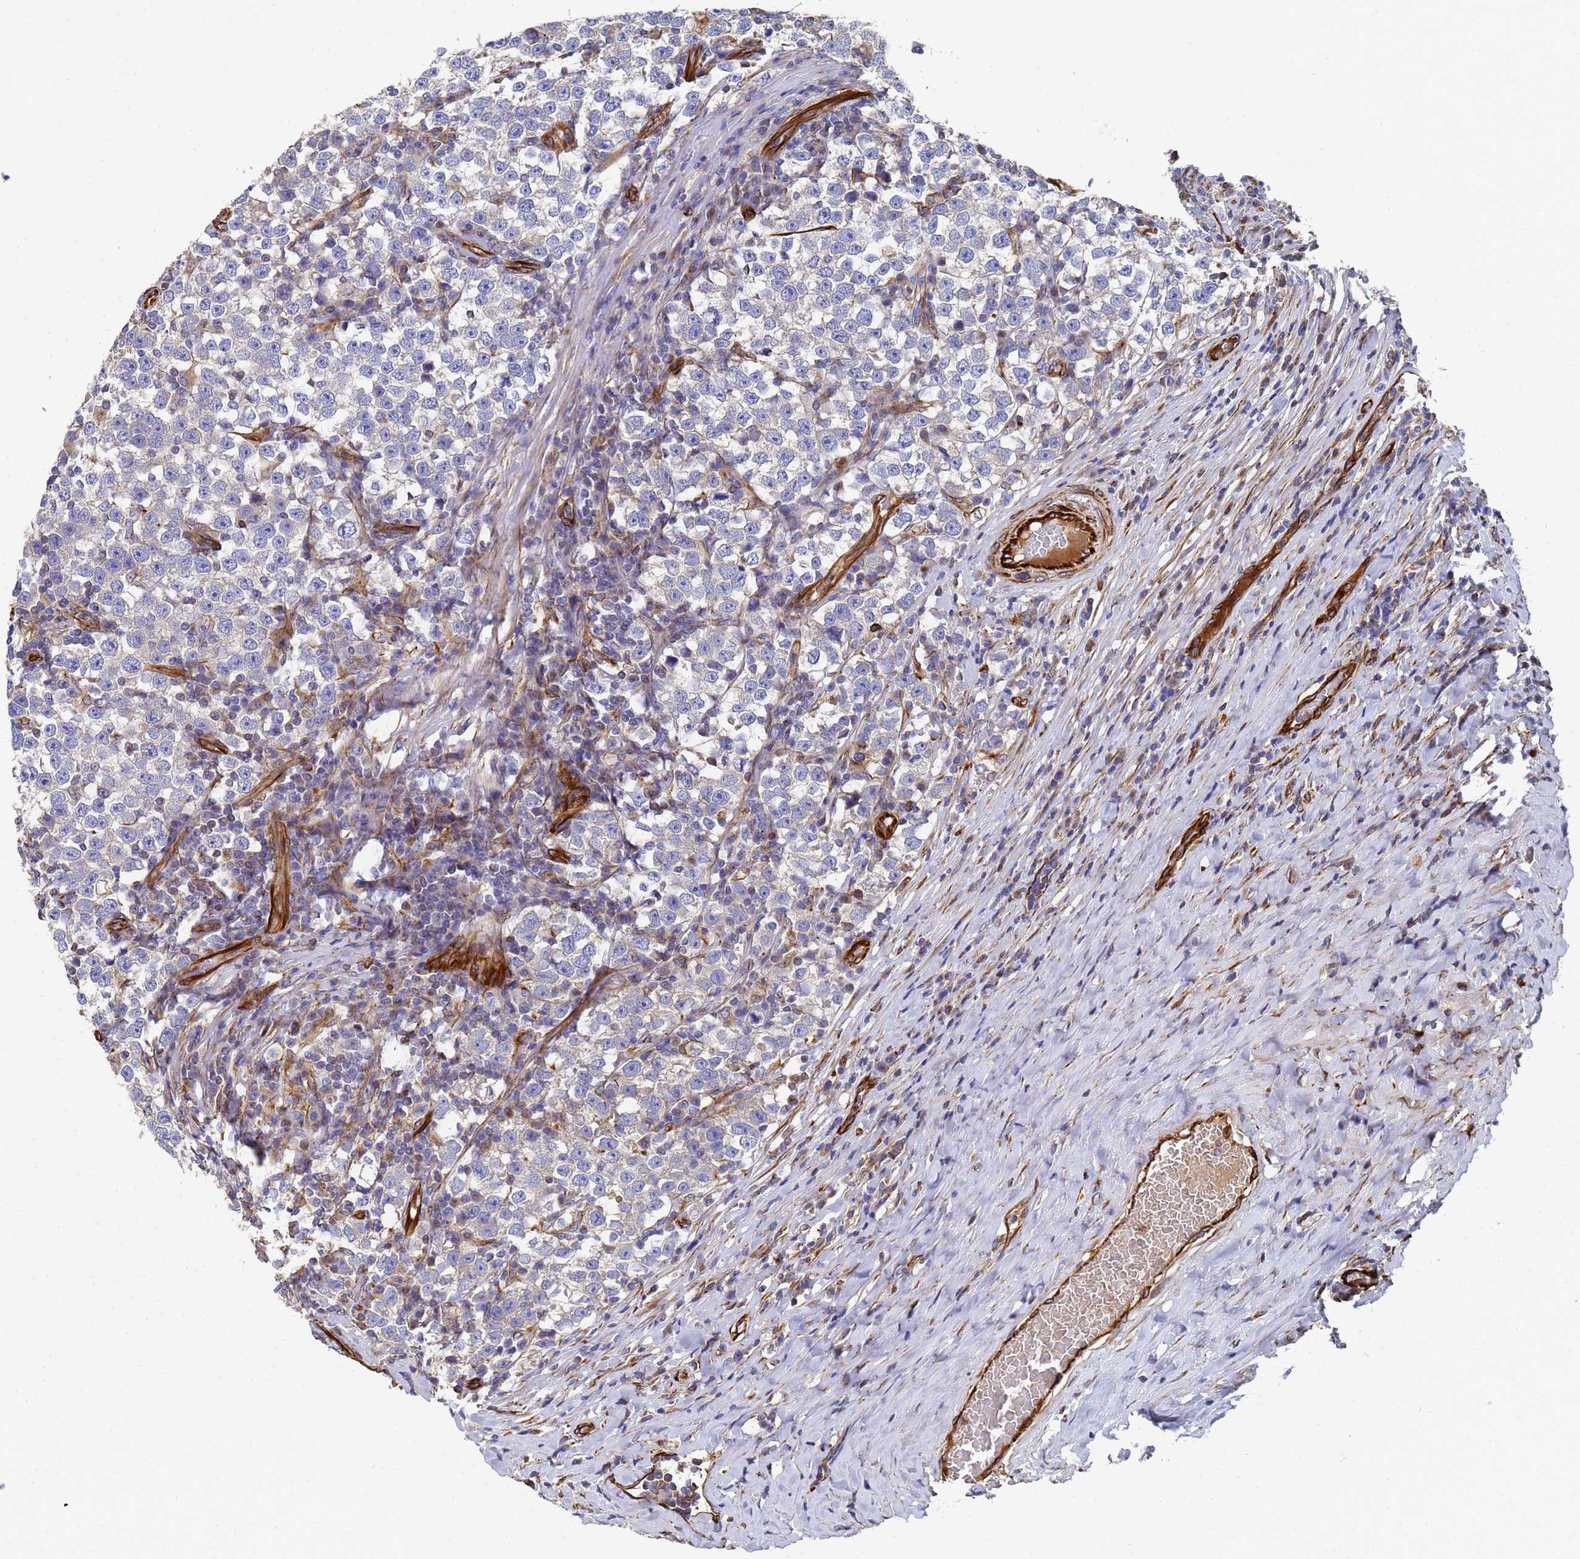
{"staining": {"intensity": "negative", "quantity": "none", "location": "none"}, "tissue": "testis cancer", "cell_type": "Tumor cells", "image_type": "cancer", "snomed": [{"axis": "morphology", "description": "Normal tissue, NOS"}, {"axis": "morphology", "description": "Seminoma, NOS"}, {"axis": "topography", "description": "Testis"}], "caption": "An image of testis seminoma stained for a protein shows no brown staining in tumor cells.", "gene": "SYT13", "patient": {"sex": "male", "age": 43}}